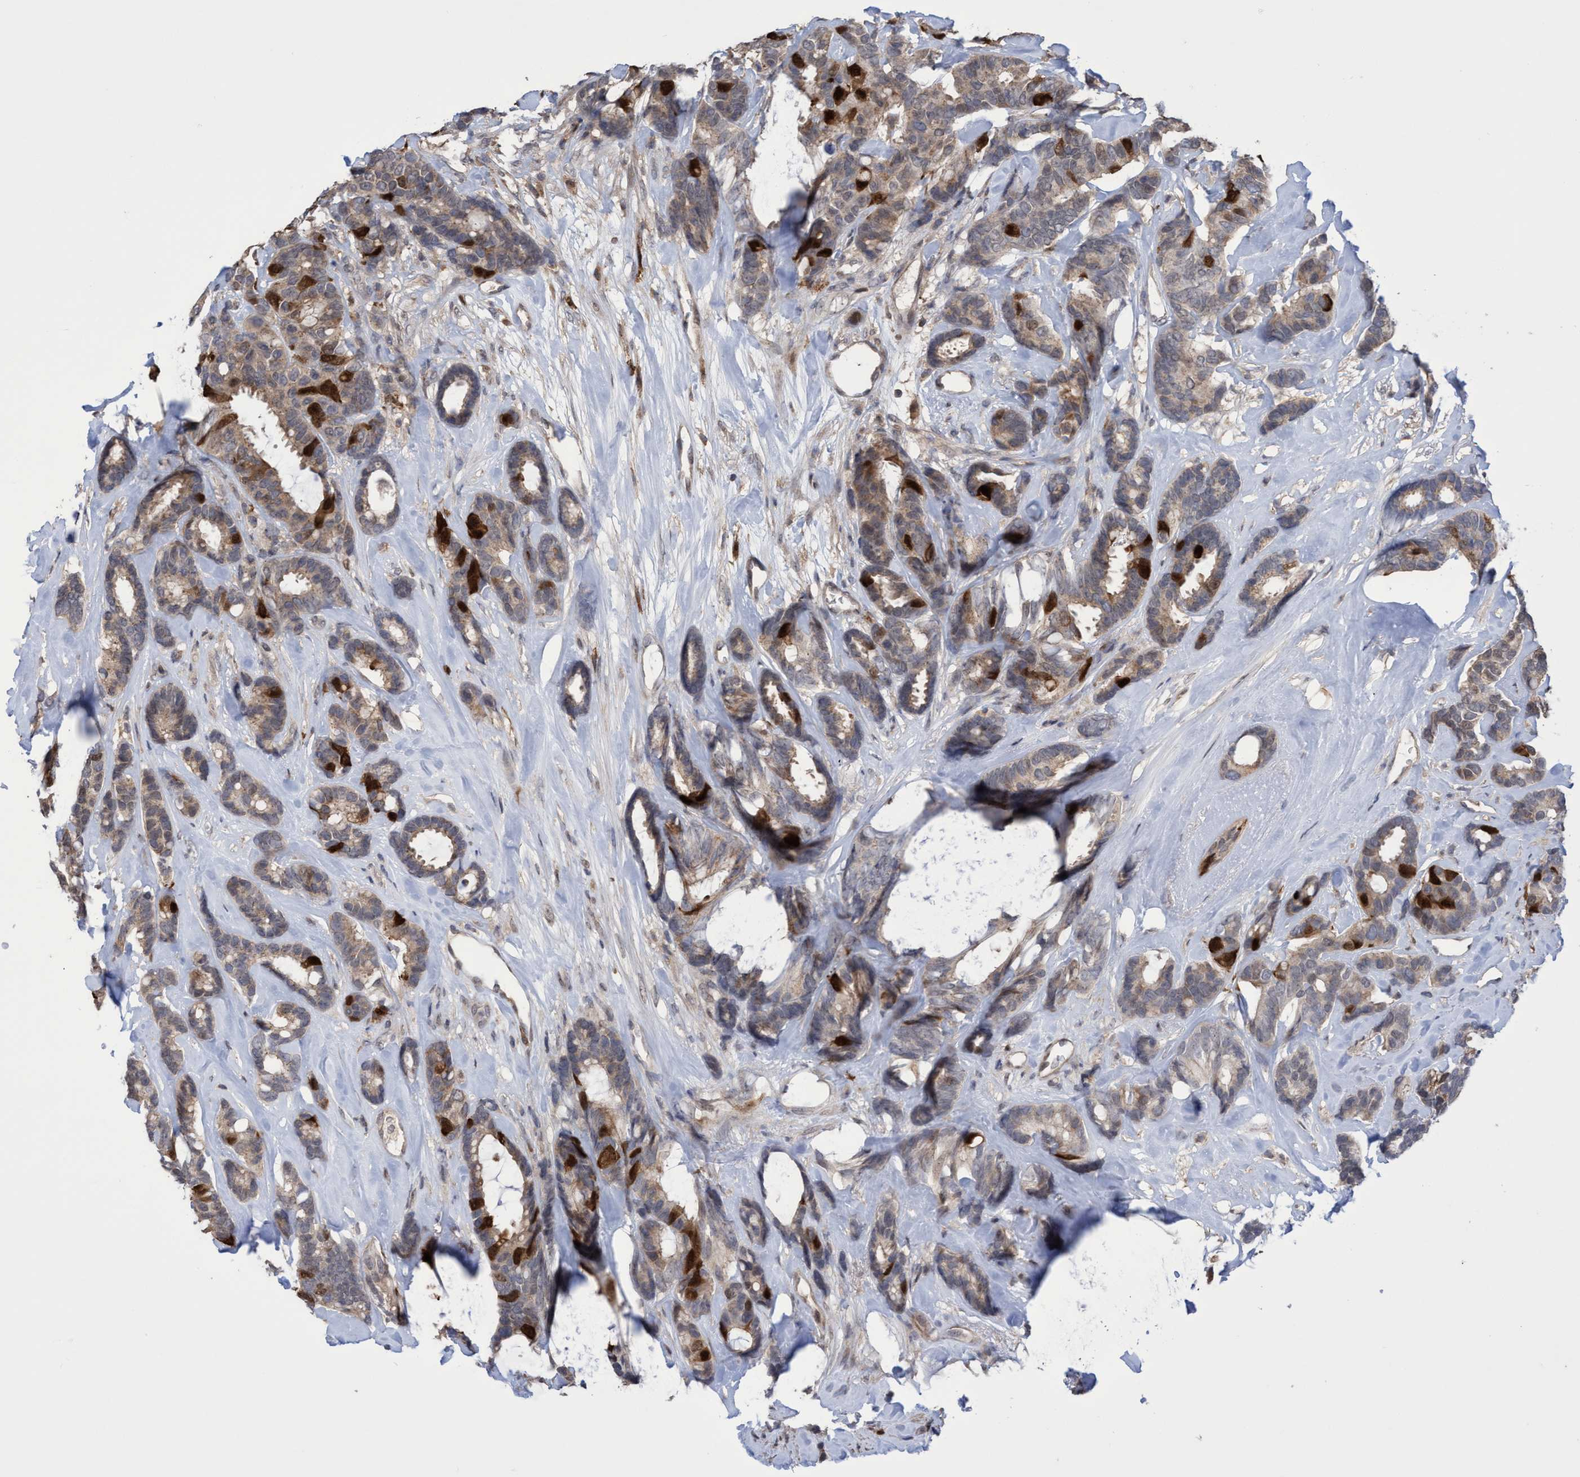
{"staining": {"intensity": "strong", "quantity": "<25%", "location": "cytoplasmic/membranous,nuclear"}, "tissue": "breast cancer", "cell_type": "Tumor cells", "image_type": "cancer", "snomed": [{"axis": "morphology", "description": "Duct carcinoma"}, {"axis": "topography", "description": "Breast"}], "caption": "Immunohistochemical staining of invasive ductal carcinoma (breast) demonstrates medium levels of strong cytoplasmic/membranous and nuclear expression in approximately <25% of tumor cells.", "gene": "SLBP", "patient": {"sex": "female", "age": 87}}